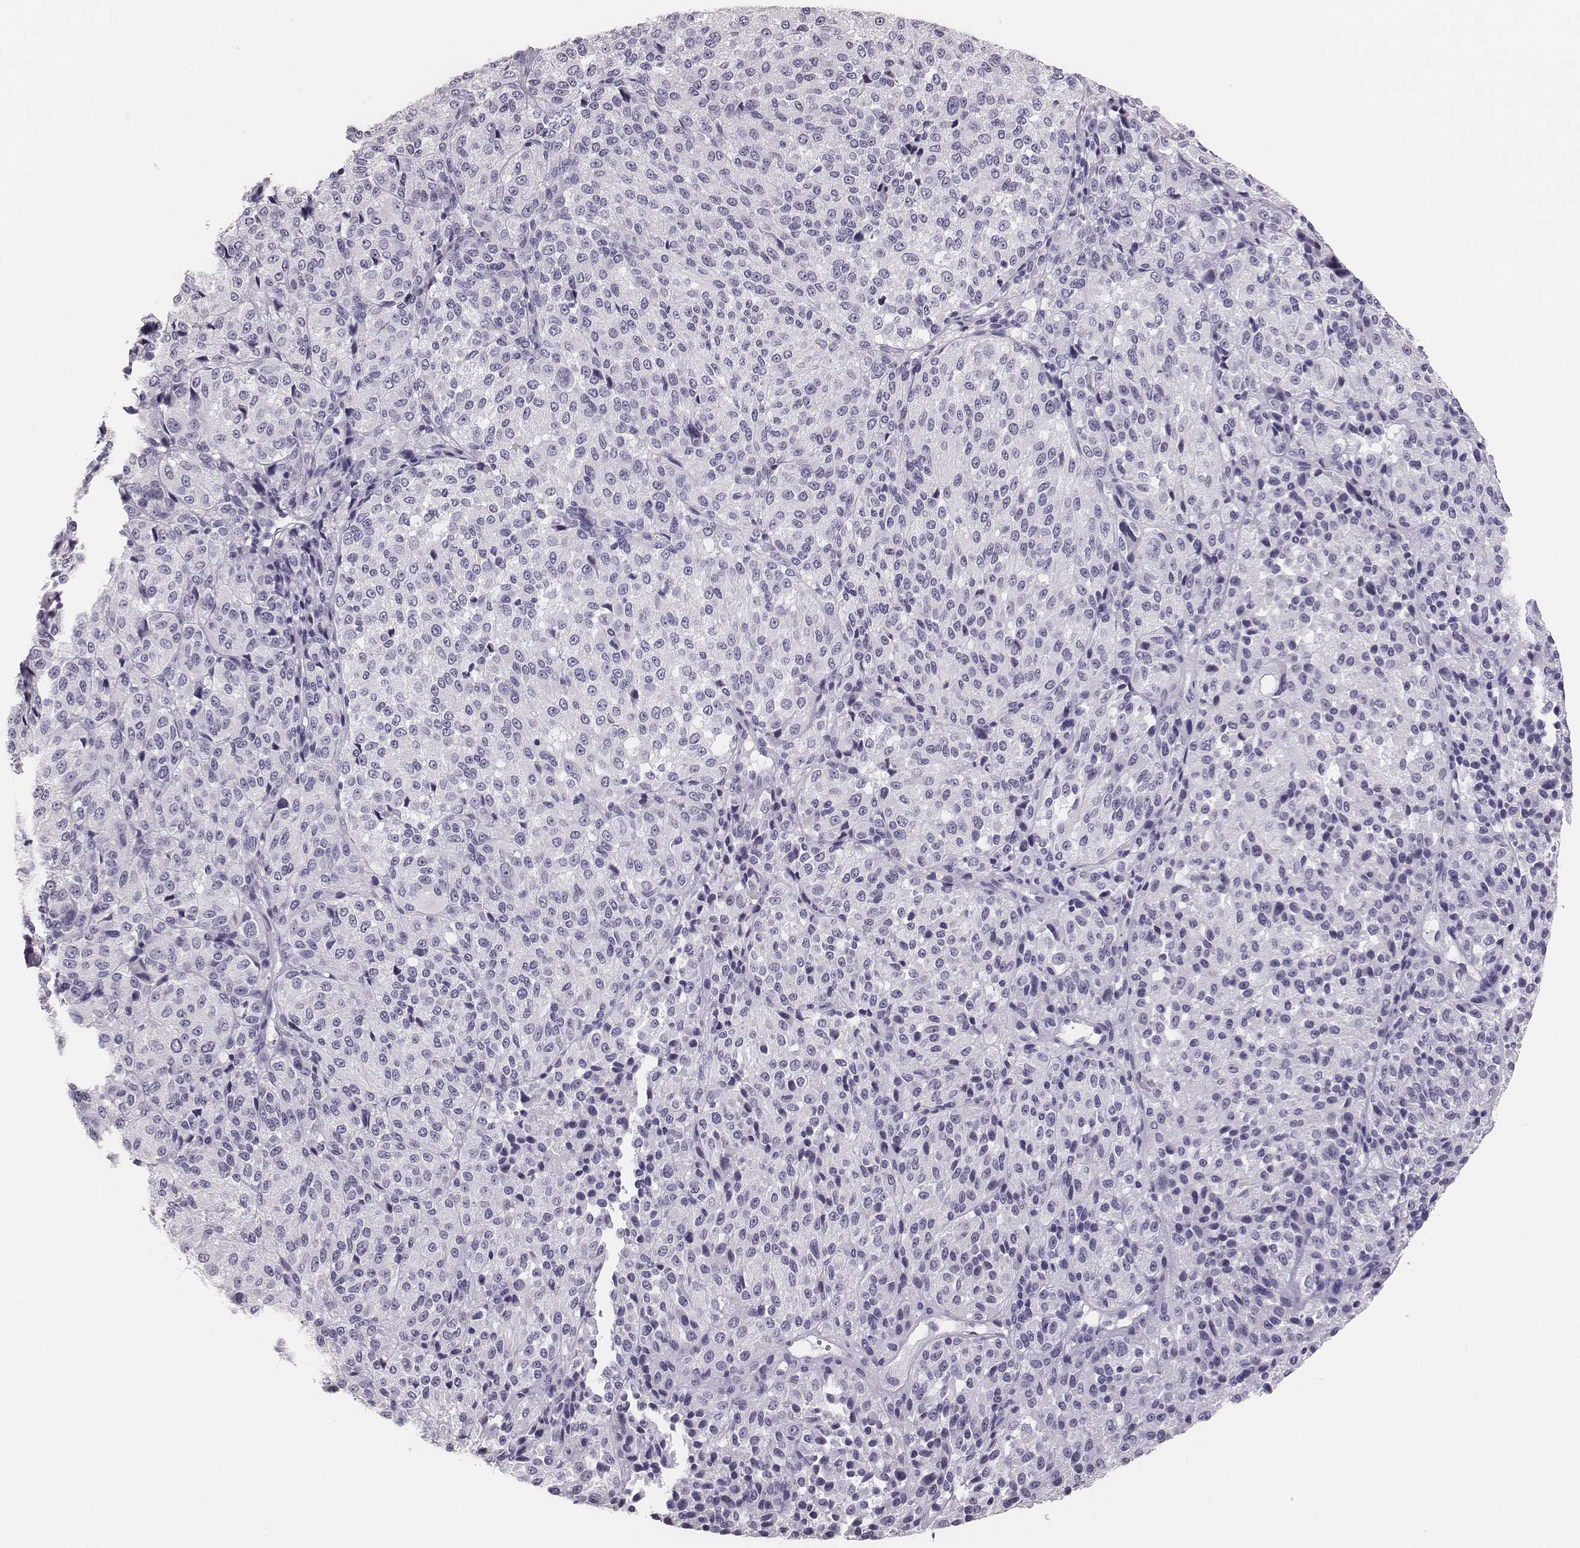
{"staining": {"intensity": "negative", "quantity": "none", "location": "none"}, "tissue": "melanoma", "cell_type": "Tumor cells", "image_type": "cancer", "snomed": [{"axis": "morphology", "description": "Malignant melanoma, Metastatic site"}, {"axis": "topography", "description": "Brain"}], "caption": "The photomicrograph shows no staining of tumor cells in melanoma.", "gene": "H1-6", "patient": {"sex": "female", "age": 56}}